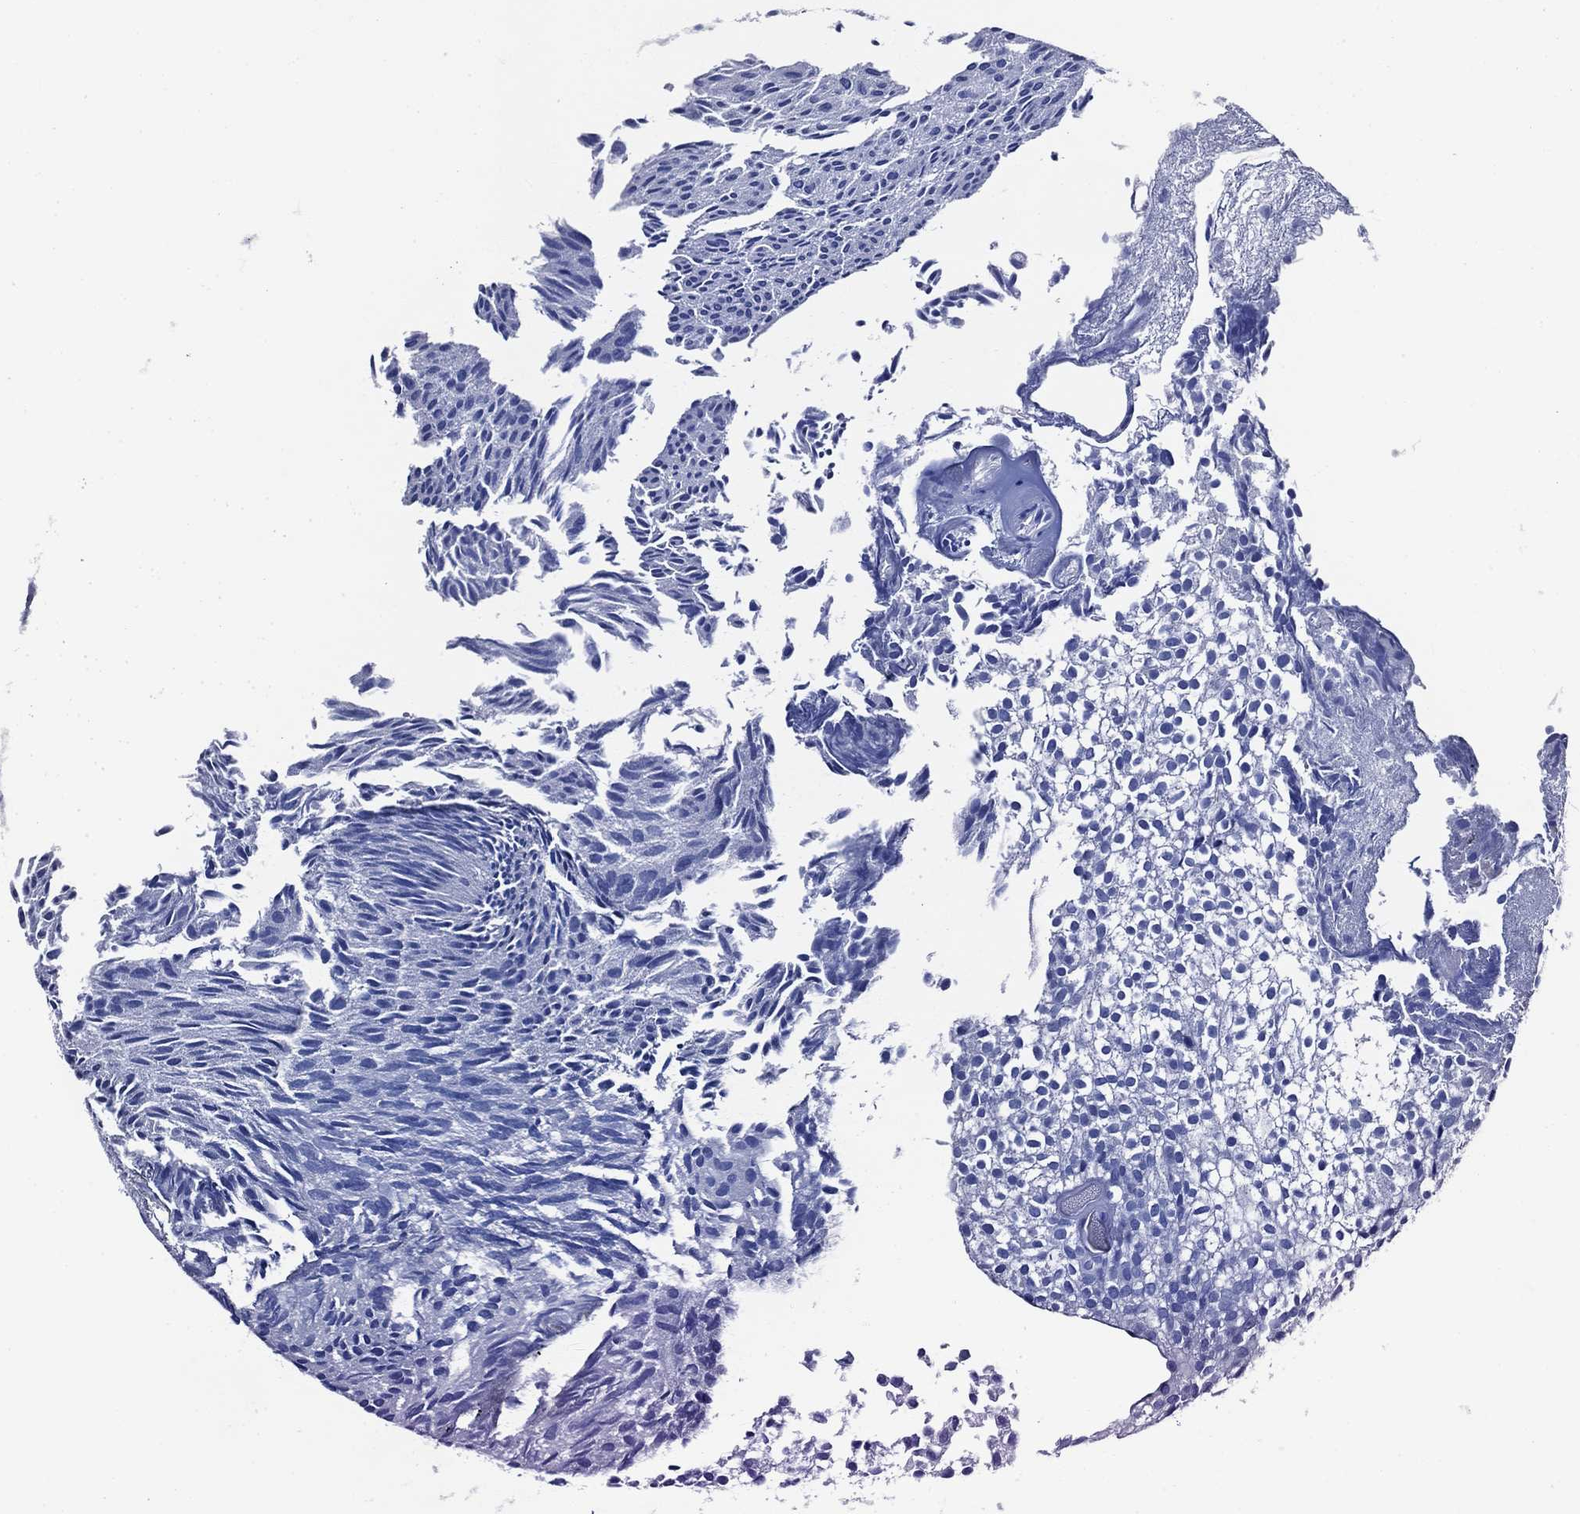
{"staining": {"intensity": "negative", "quantity": "none", "location": "none"}, "tissue": "urothelial cancer", "cell_type": "Tumor cells", "image_type": "cancer", "snomed": [{"axis": "morphology", "description": "Urothelial carcinoma, Low grade"}, {"axis": "topography", "description": "Urinary bladder"}], "caption": "An image of urothelial carcinoma (low-grade) stained for a protein exhibits no brown staining in tumor cells.", "gene": "GIP", "patient": {"sex": "male", "age": 89}}